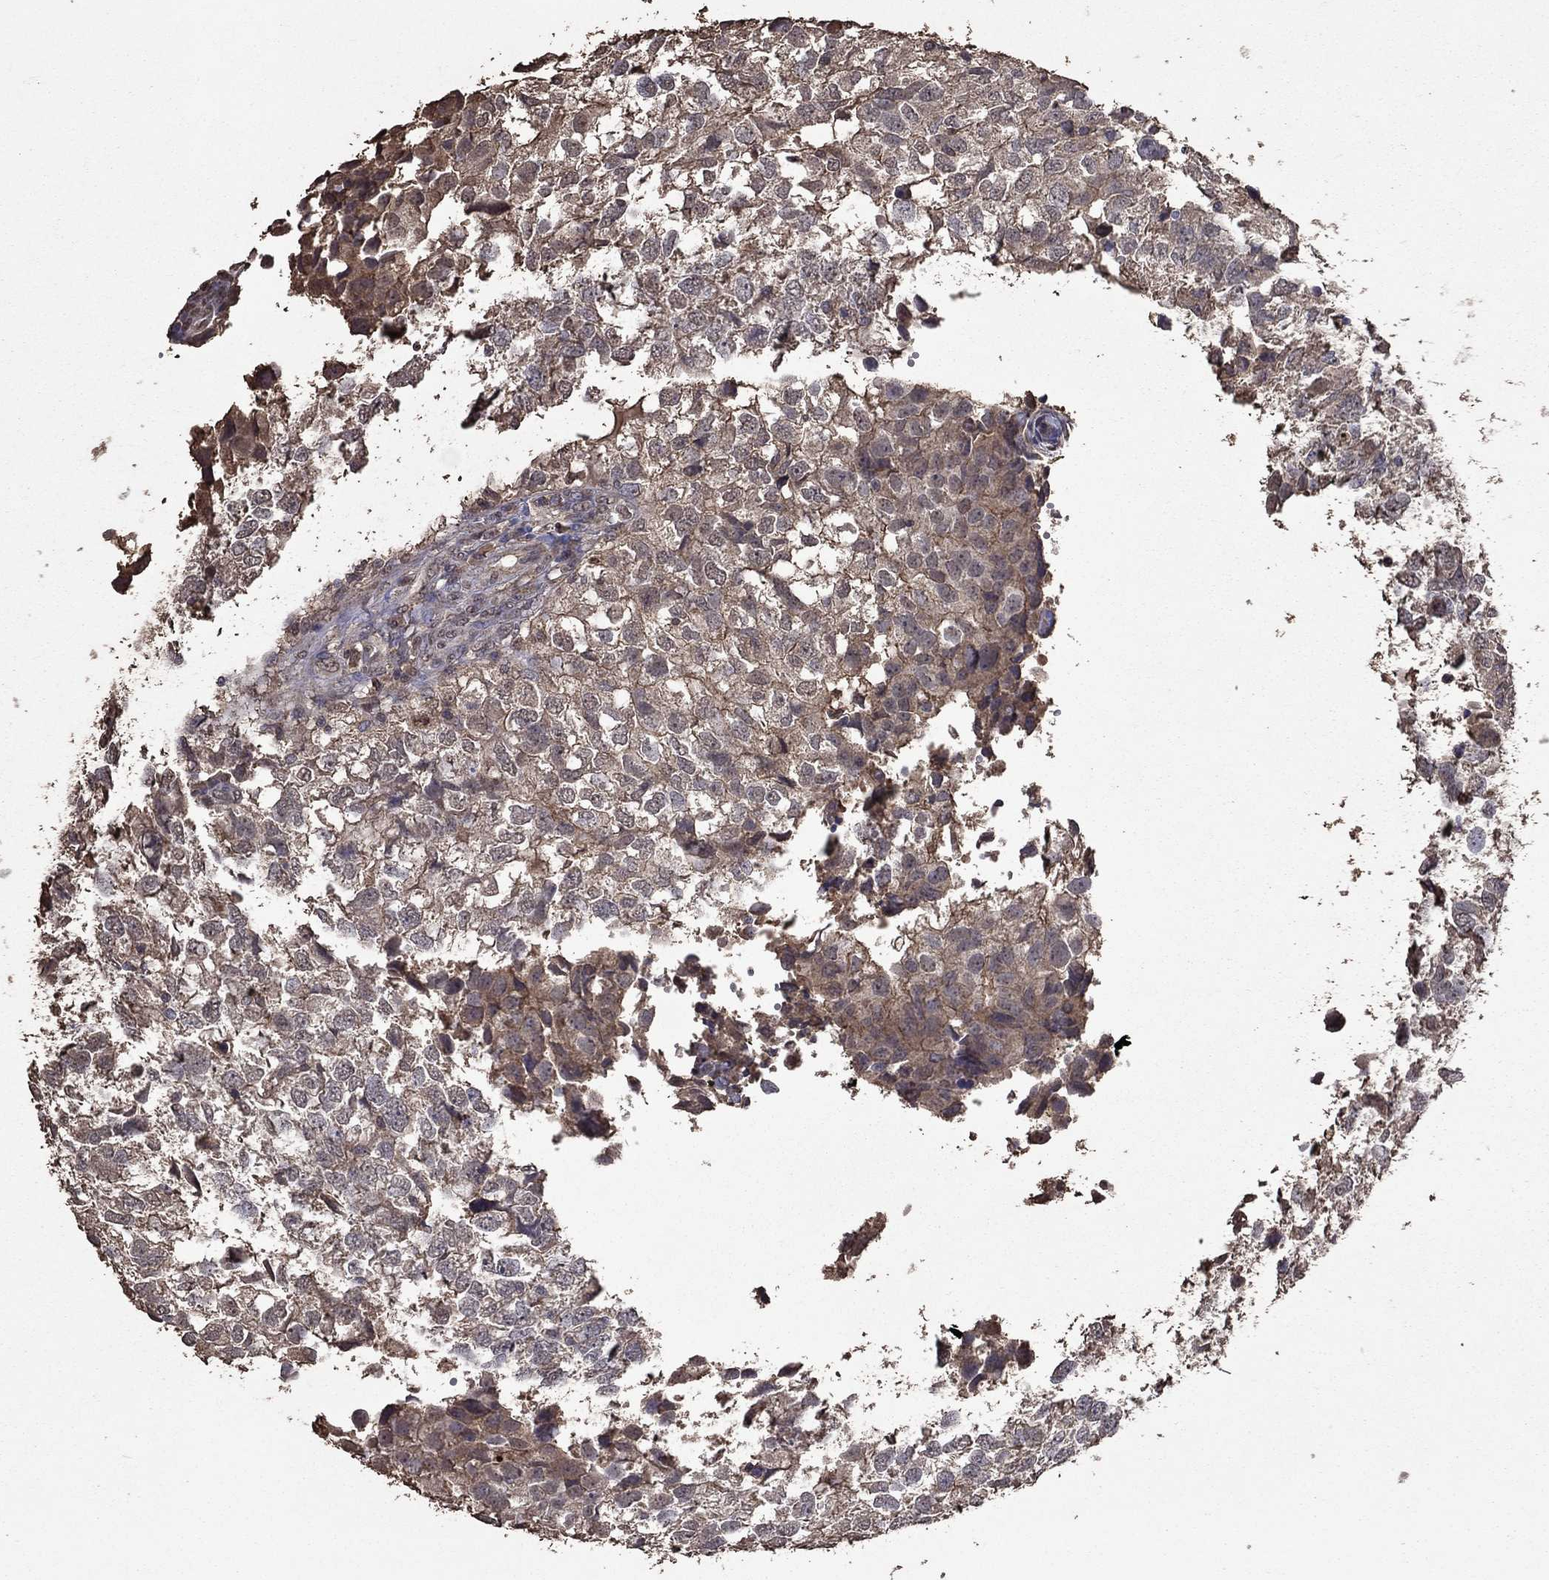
{"staining": {"intensity": "moderate", "quantity": "<25%", "location": "cytoplasmic/membranous"}, "tissue": "breast cancer", "cell_type": "Tumor cells", "image_type": "cancer", "snomed": [{"axis": "morphology", "description": "Duct carcinoma"}, {"axis": "topography", "description": "Breast"}], "caption": "A high-resolution photomicrograph shows immunohistochemistry (IHC) staining of invasive ductal carcinoma (breast), which reveals moderate cytoplasmic/membranous staining in approximately <25% of tumor cells.", "gene": "SERPINA5", "patient": {"sex": "female", "age": 30}}